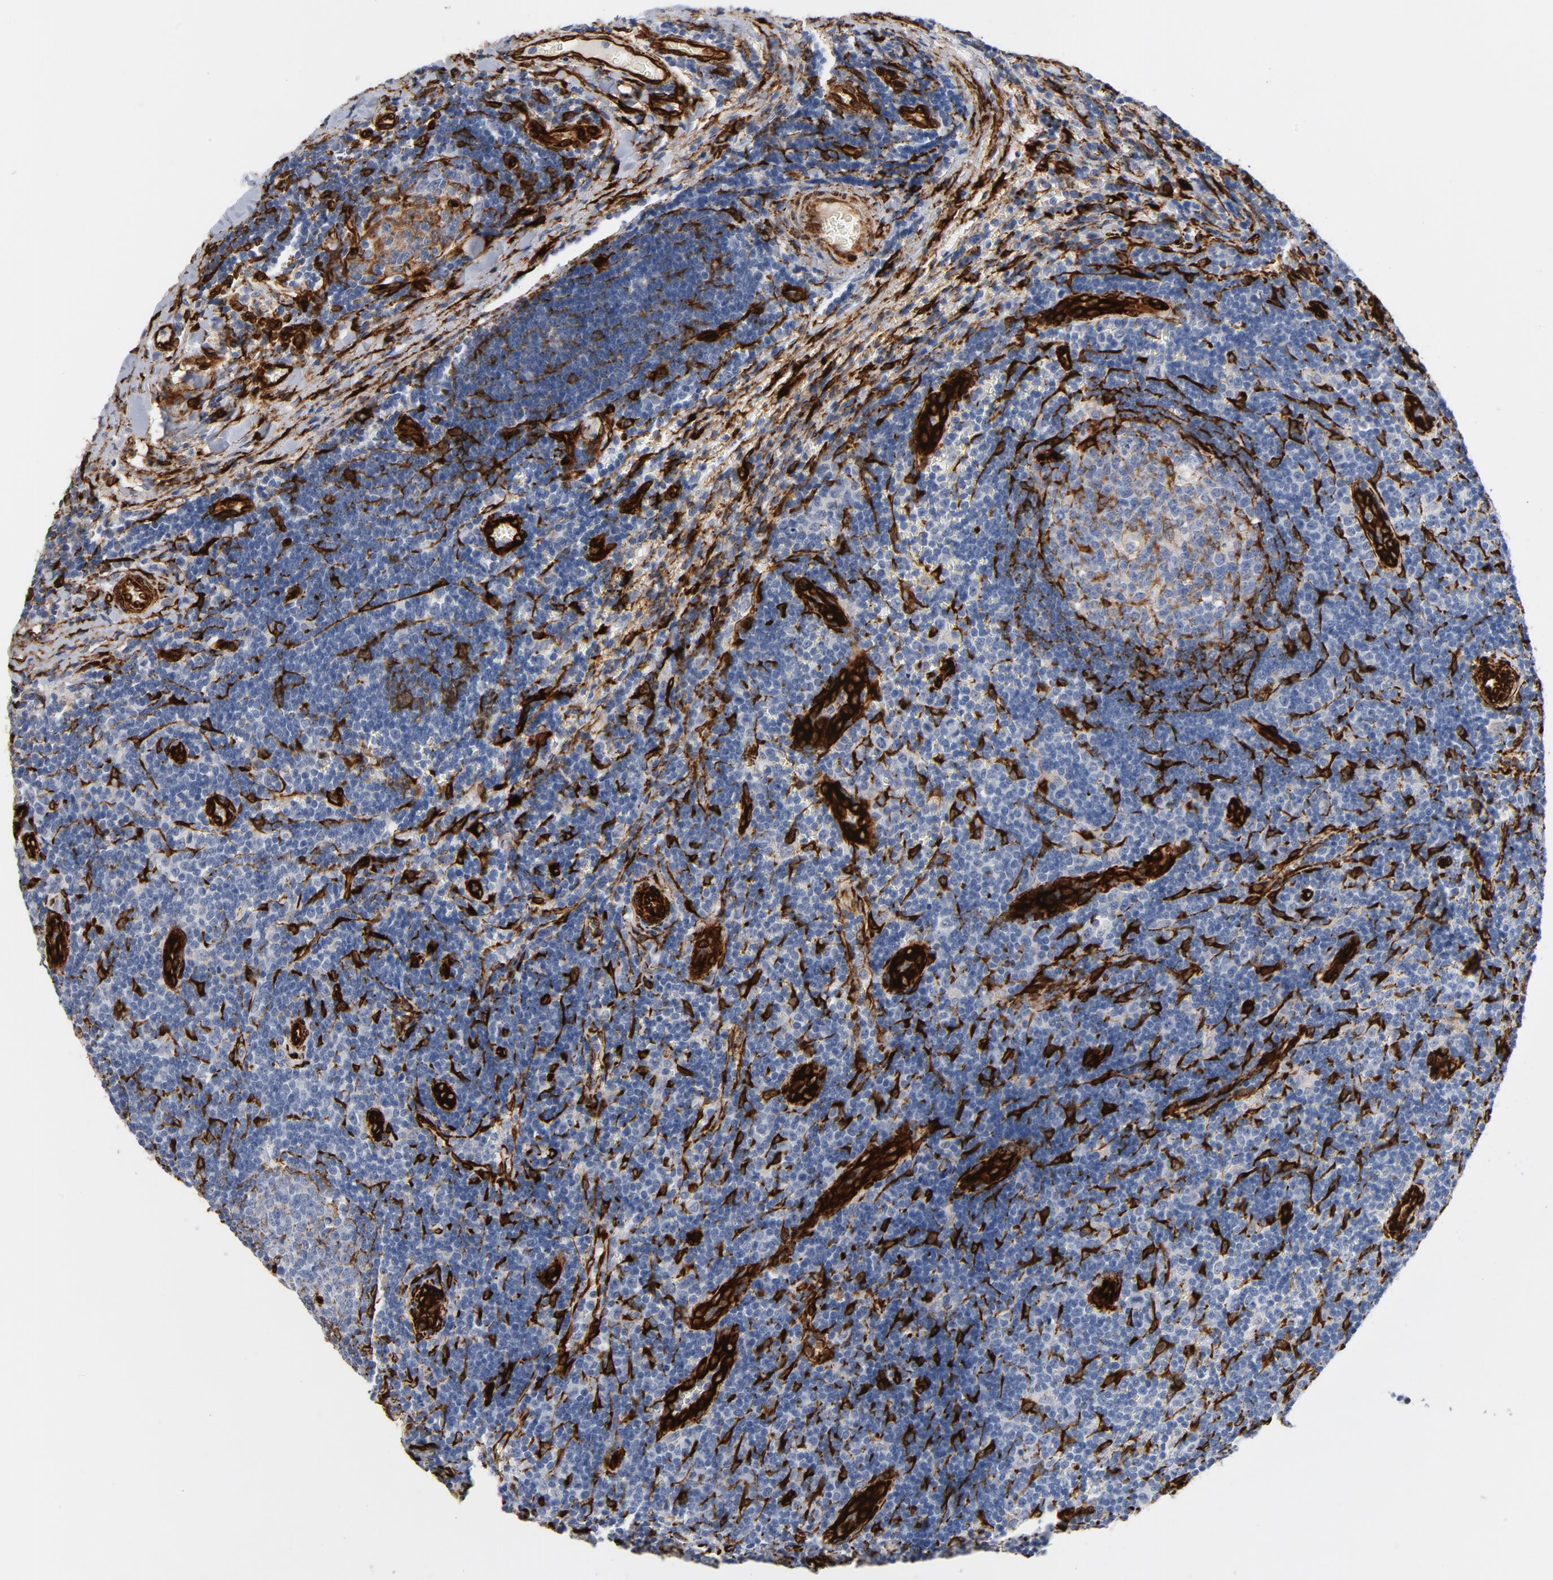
{"staining": {"intensity": "negative", "quantity": "none", "location": "none"}, "tissue": "lymph node", "cell_type": "Germinal center cells", "image_type": "normal", "snomed": [{"axis": "morphology", "description": "Normal tissue, NOS"}, {"axis": "topography", "description": "Lymph node"}, {"axis": "topography", "description": "Salivary gland"}], "caption": "Immunohistochemistry (IHC) micrograph of normal lymph node stained for a protein (brown), which demonstrates no positivity in germinal center cells. Nuclei are stained in blue.", "gene": "SERPINH1", "patient": {"sex": "male", "age": 8}}